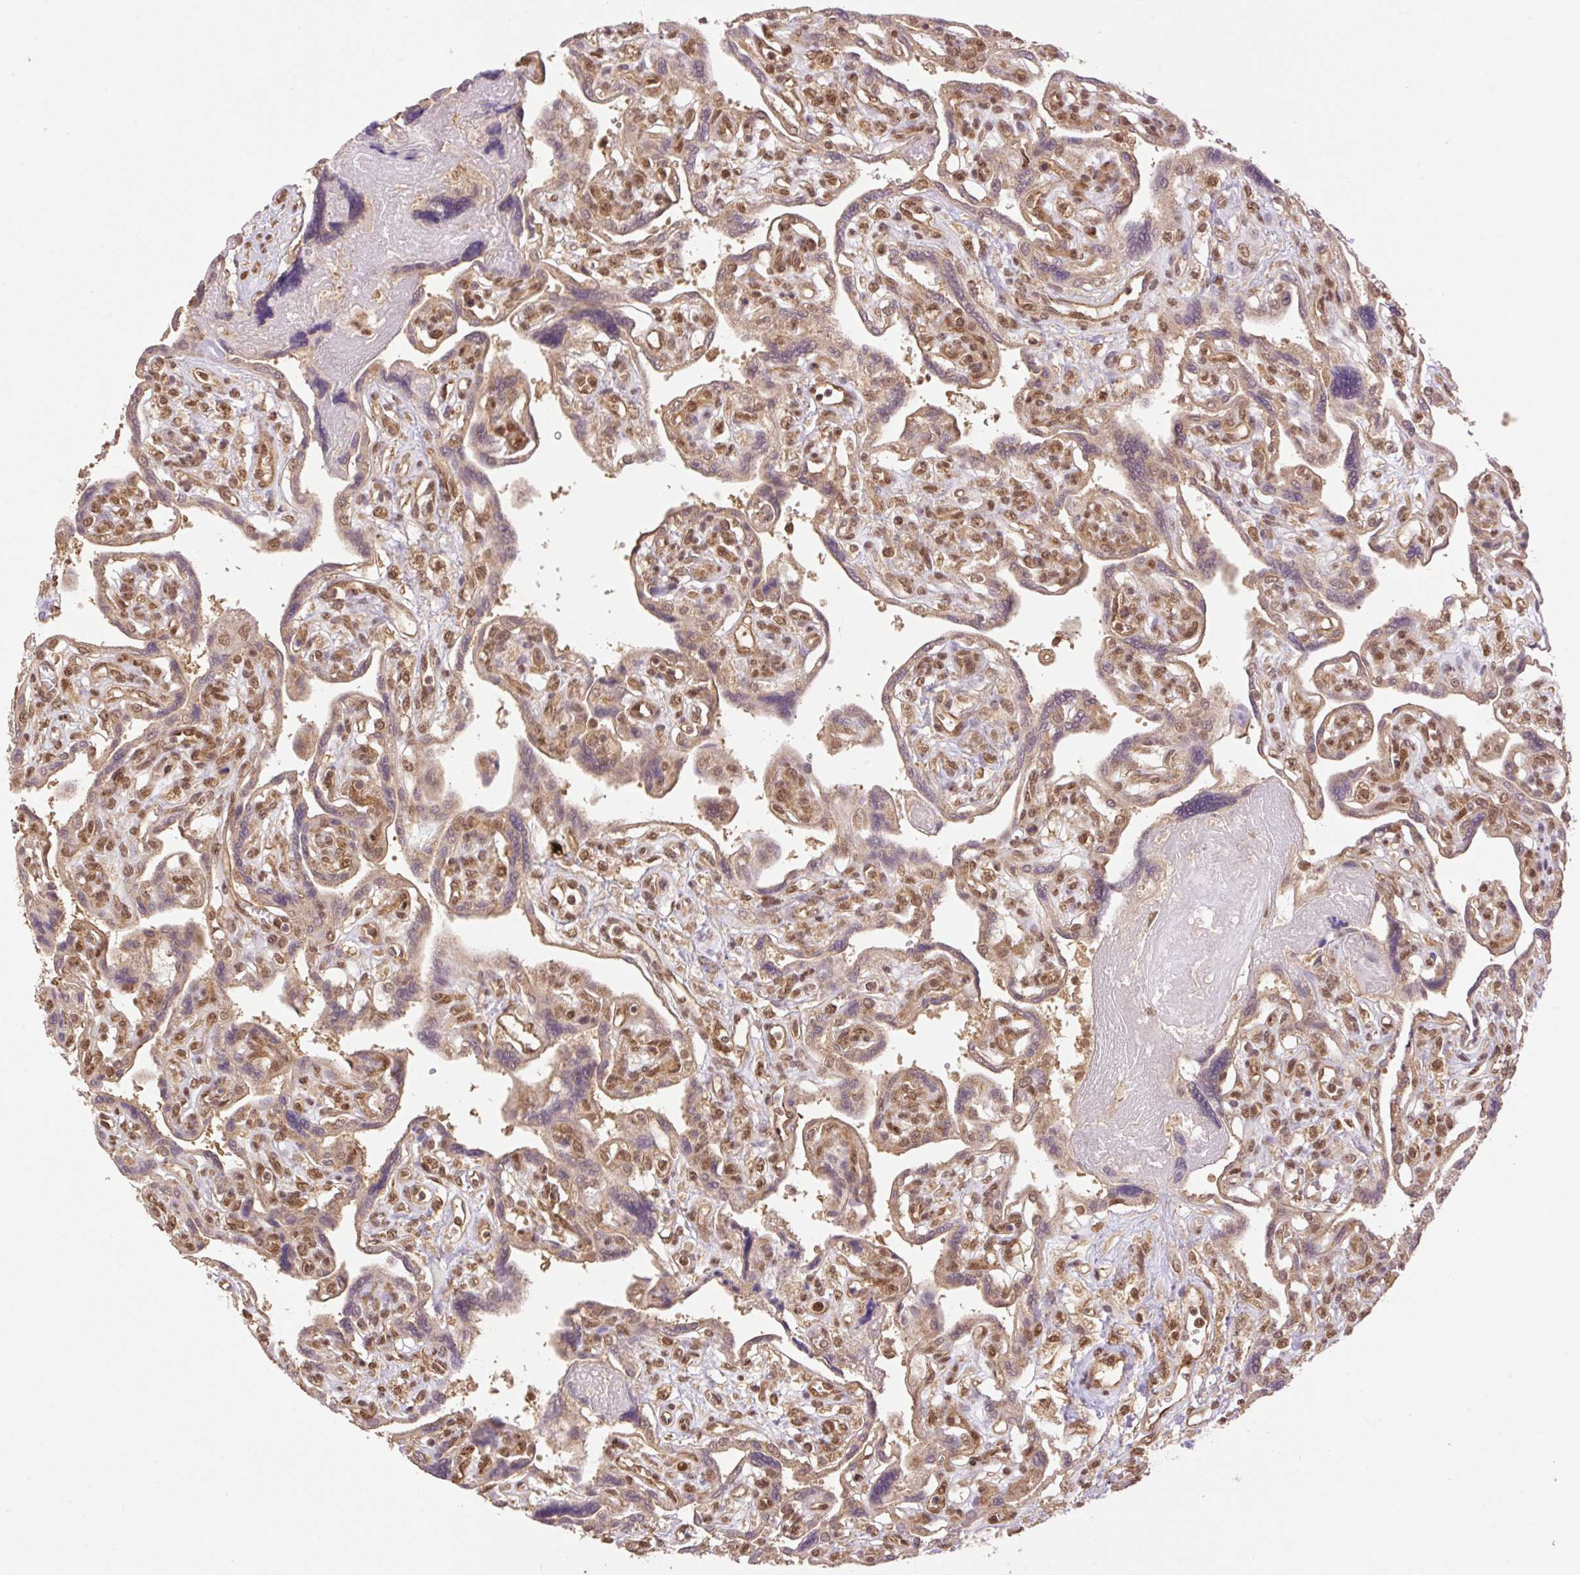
{"staining": {"intensity": "weak", "quantity": ">75%", "location": "cytoplasmic/membranous,nuclear"}, "tissue": "placenta", "cell_type": "Decidual cells", "image_type": "normal", "snomed": [{"axis": "morphology", "description": "Normal tissue, NOS"}, {"axis": "topography", "description": "Placenta"}], "caption": "The image exhibits staining of benign placenta, revealing weak cytoplasmic/membranous,nuclear protein positivity (brown color) within decidual cells. (DAB = brown stain, brightfield microscopy at high magnification).", "gene": "VPS25", "patient": {"sex": "female", "age": 39}}